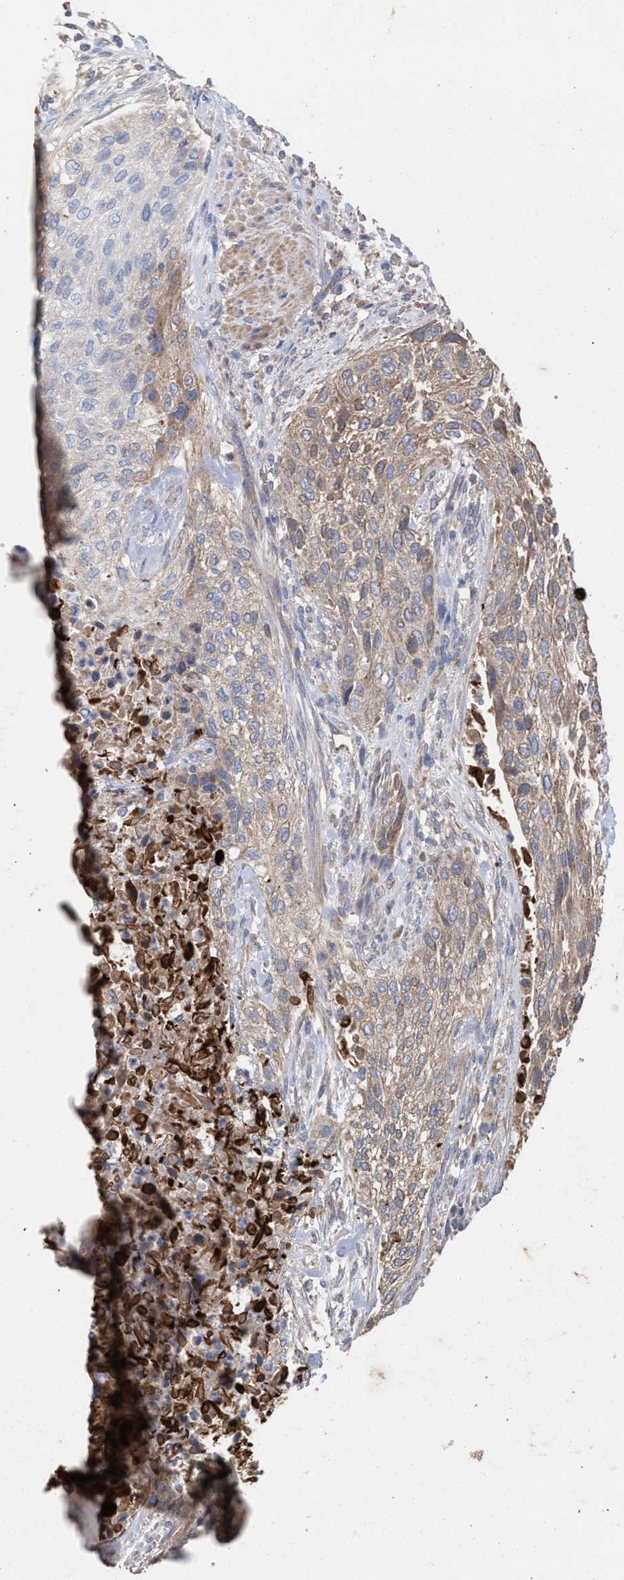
{"staining": {"intensity": "weak", "quantity": ">75%", "location": "cytoplasmic/membranous"}, "tissue": "urothelial cancer", "cell_type": "Tumor cells", "image_type": "cancer", "snomed": [{"axis": "morphology", "description": "Urothelial carcinoma, Low grade"}, {"axis": "morphology", "description": "Urothelial carcinoma, High grade"}, {"axis": "topography", "description": "Urinary bladder"}], "caption": "Immunohistochemical staining of human urothelial cancer reveals low levels of weak cytoplasmic/membranous positivity in approximately >75% of tumor cells.", "gene": "BCL2L12", "patient": {"sex": "male", "age": 35}}